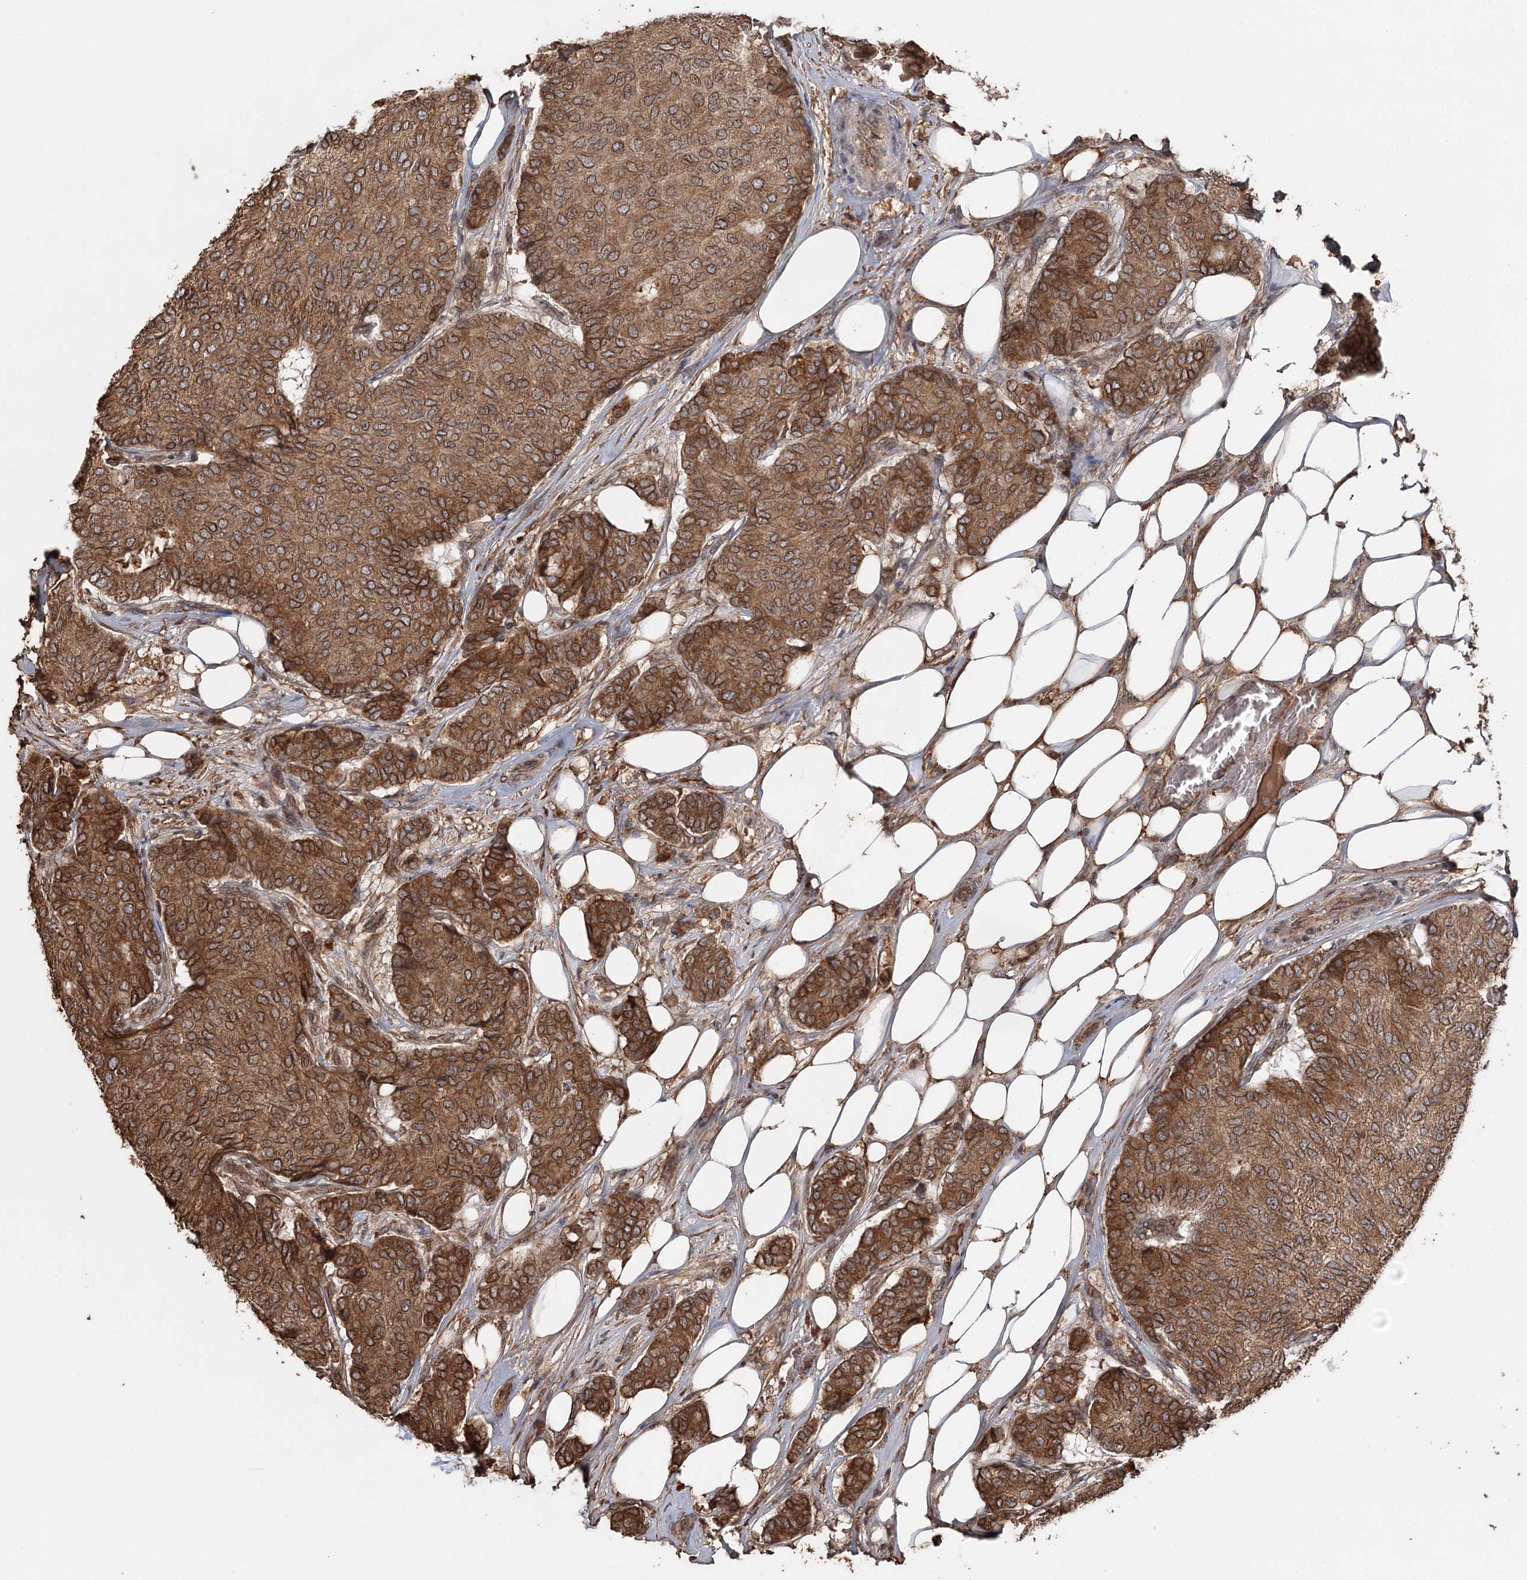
{"staining": {"intensity": "strong", "quantity": ">75%", "location": "cytoplasmic/membranous"}, "tissue": "breast cancer", "cell_type": "Tumor cells", "image_type": "cancer", "snomed": [{"axis": "morphology", "description": "Duct carcinoma"}, {"axis": "topography", "description": "Breast"}], "caption": "Immunohistochemistry (IHC) image of neoplastic tissue: human breast cancer (invasive ductal carcinoma) stained using immunohistochemistry (IHC) reveals high levels of strong protein expression localized specifically in the cytoplasmic/membranous of tumor cells, appearing as a cytoplasmic/membranous brown color.", "gene": "SYVN1", "patient": {"sex": "female", "age": 75}}